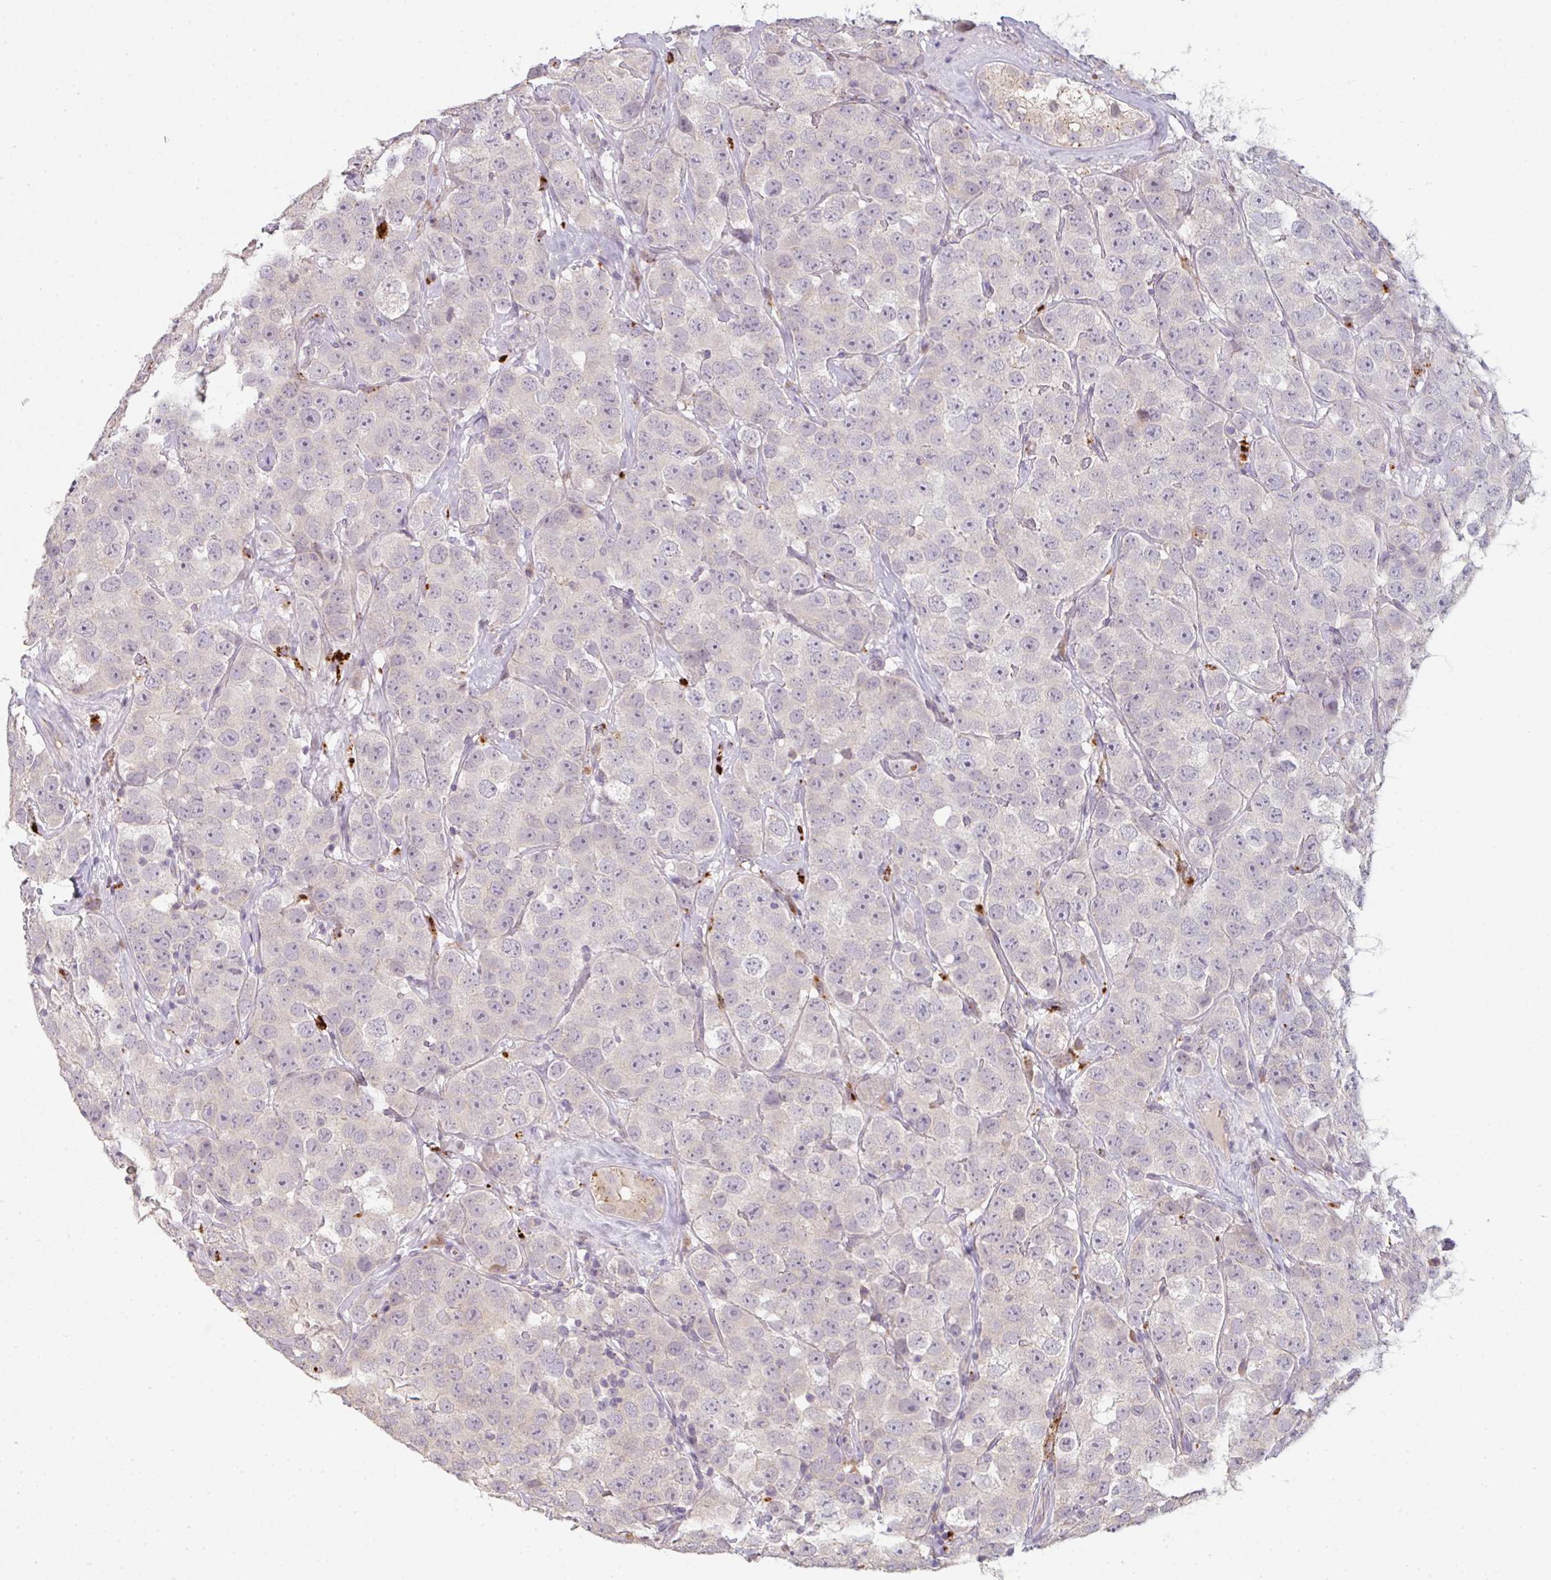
{"staining": {"intensity": "negative", "quantity": "none", "location": "none"}, "tissue": "testis cancer", "cell_type": "Tumor cells", "image_type": "cancer", "snomed": [{"axis": "morphology", "description": "Seminoma, NOS"}, {"axis": "topography", "description": "Testis"}], "caption": "Testis cancer was stained to show a protein in brown. There is no significant expression in tumor cells.", "gene": "TMEM237", "patient": {"sex": "male", "age": 28}}